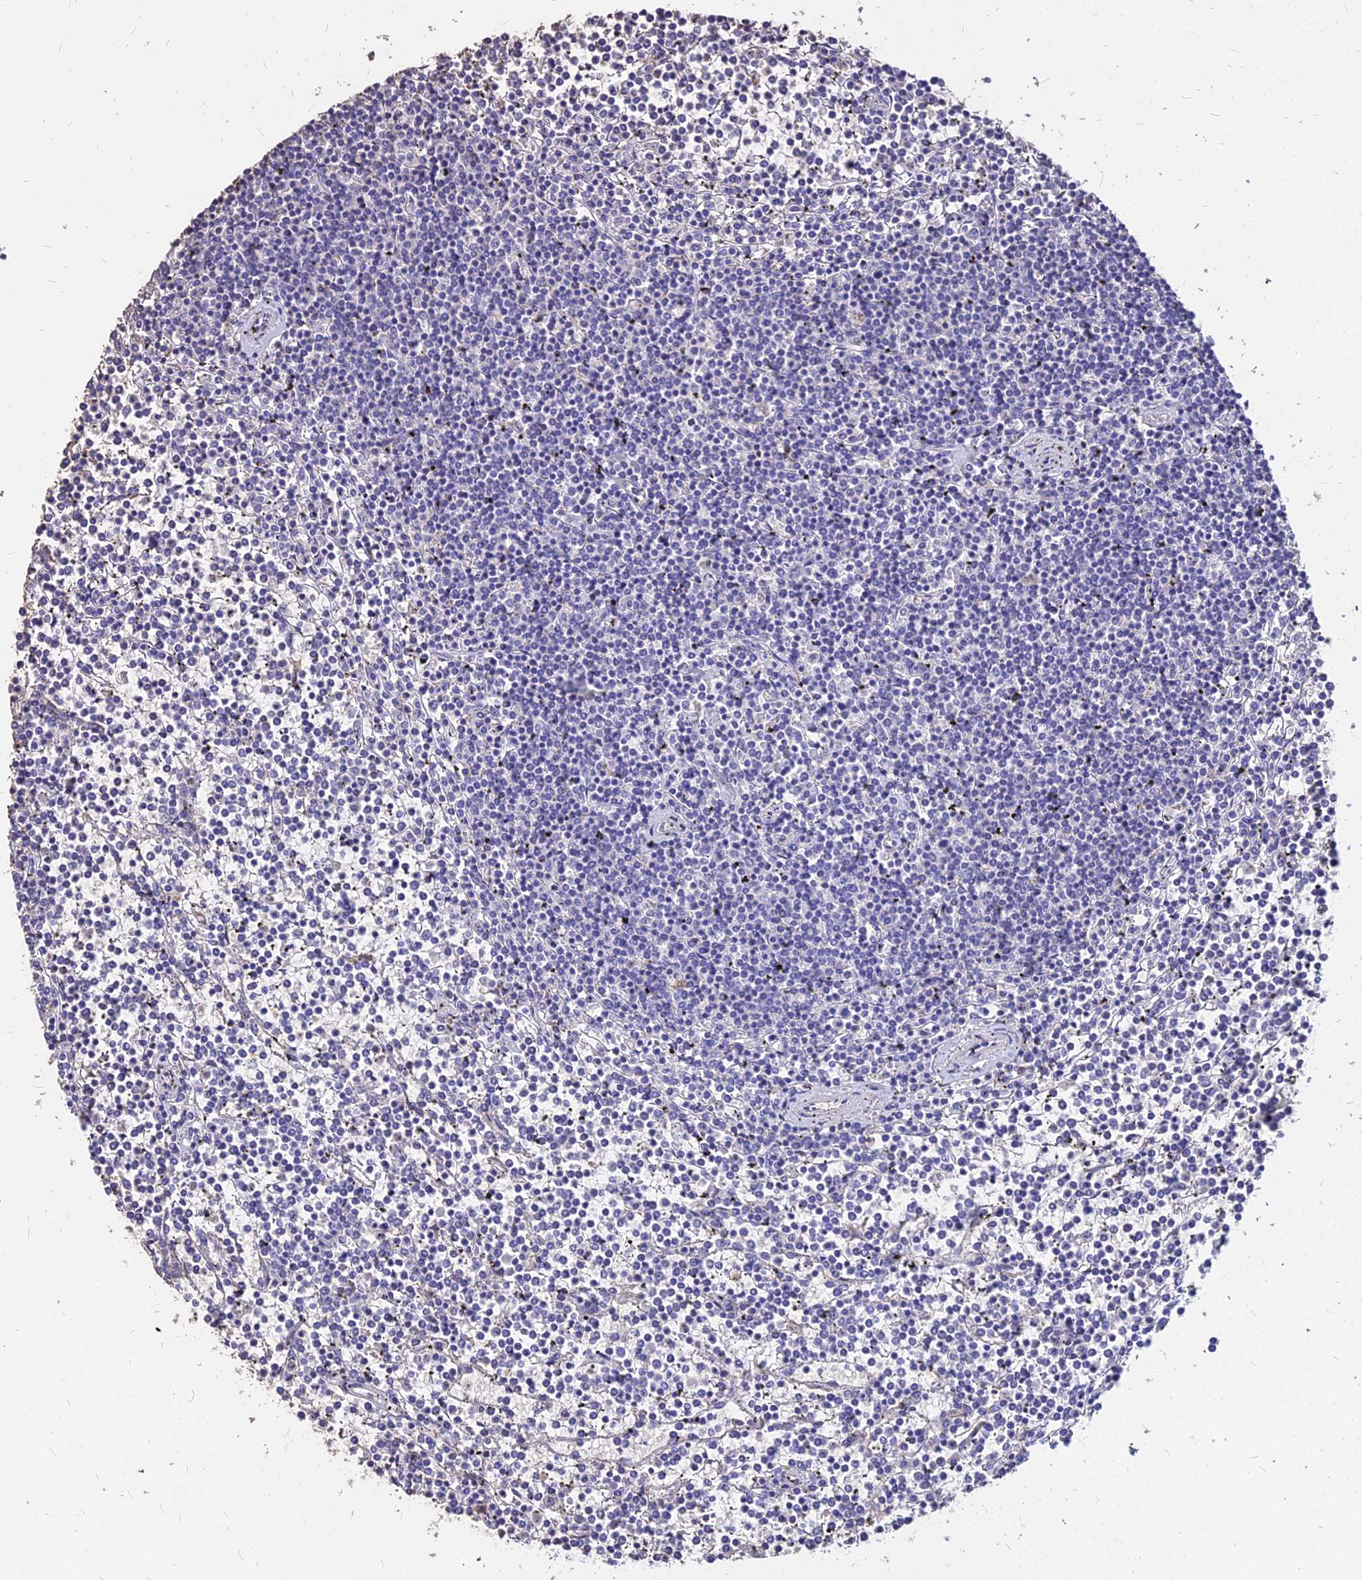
{"staining": {"intensity": "negative", "quantity": "none", "location": "none"}, "tissue": "lymphoma", "cell_type": "Tumor cells", "image_type": "cancer", "snomed": [{"axis": "morphology", "description": "Malignant lymphoma, non-Hodgkin's type, Low grade"}, {"axis": "topography", "description": "Spleen"}], "caption": "High magnification brightfield microscopy of lymphoma stained with DAB (brown) and counterstained with hematoxylin (blue): tumor cells show no significant positivity.", "gene": "NME5", "patient": {"sex": "female", "age": 19}}